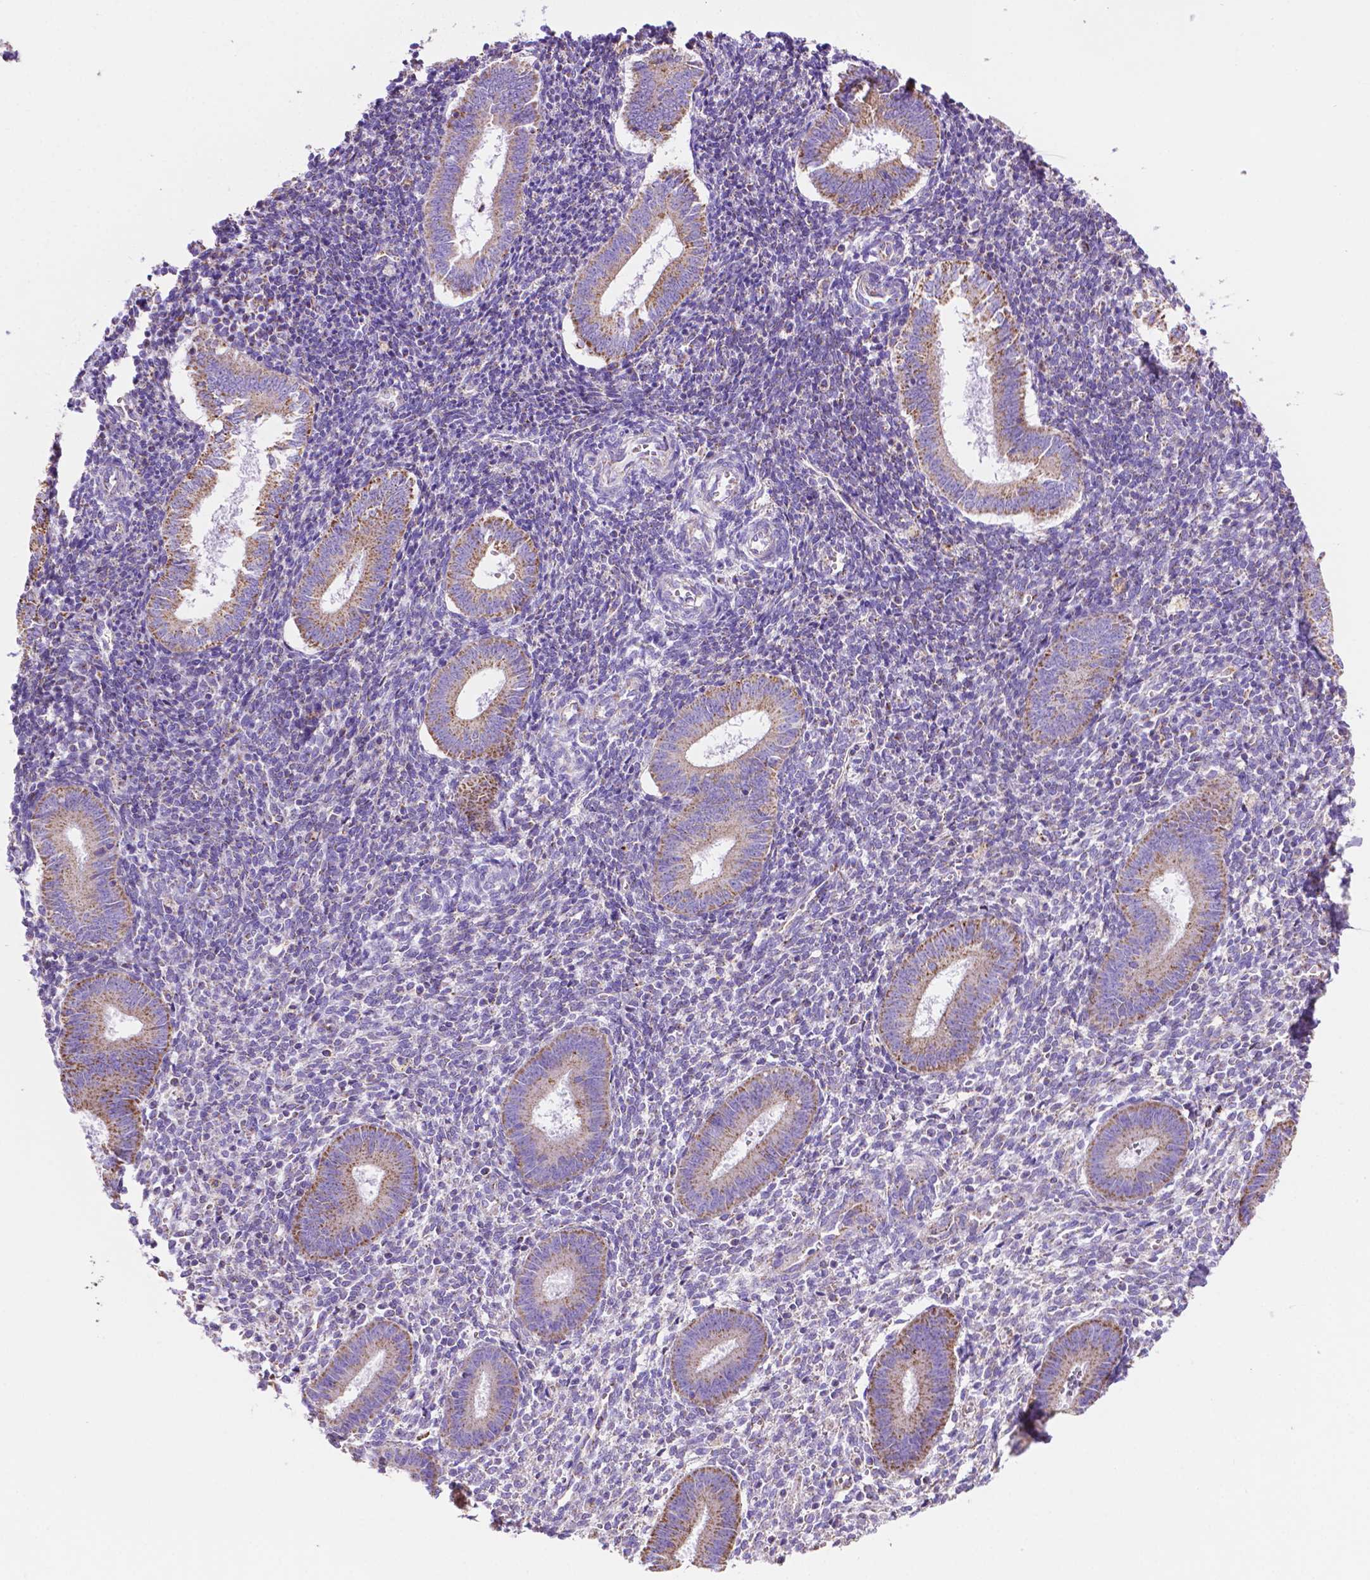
{"staining": {"intensity": "negative", "quantity": "none", "location": "none"}, "tissue": "endometrium", "cell_type": "Cells in endometrial stroma", "image_type": "normal", "snomed": [{"axis": "morphology", "description": "Normal tissue, NOS"}, {"axis": "topography", "description": "Endometrium"}], "caption": "There is no significant staining in cells in endometrial stroma of endometrium. (DAB (3,3'-diaminobenzidine) immunohistochemistry (IHC) visualized using brightfield microscopy, high magnification).", "gene": "GDPD5", "patient": {"sex": "female", "age": 25}}